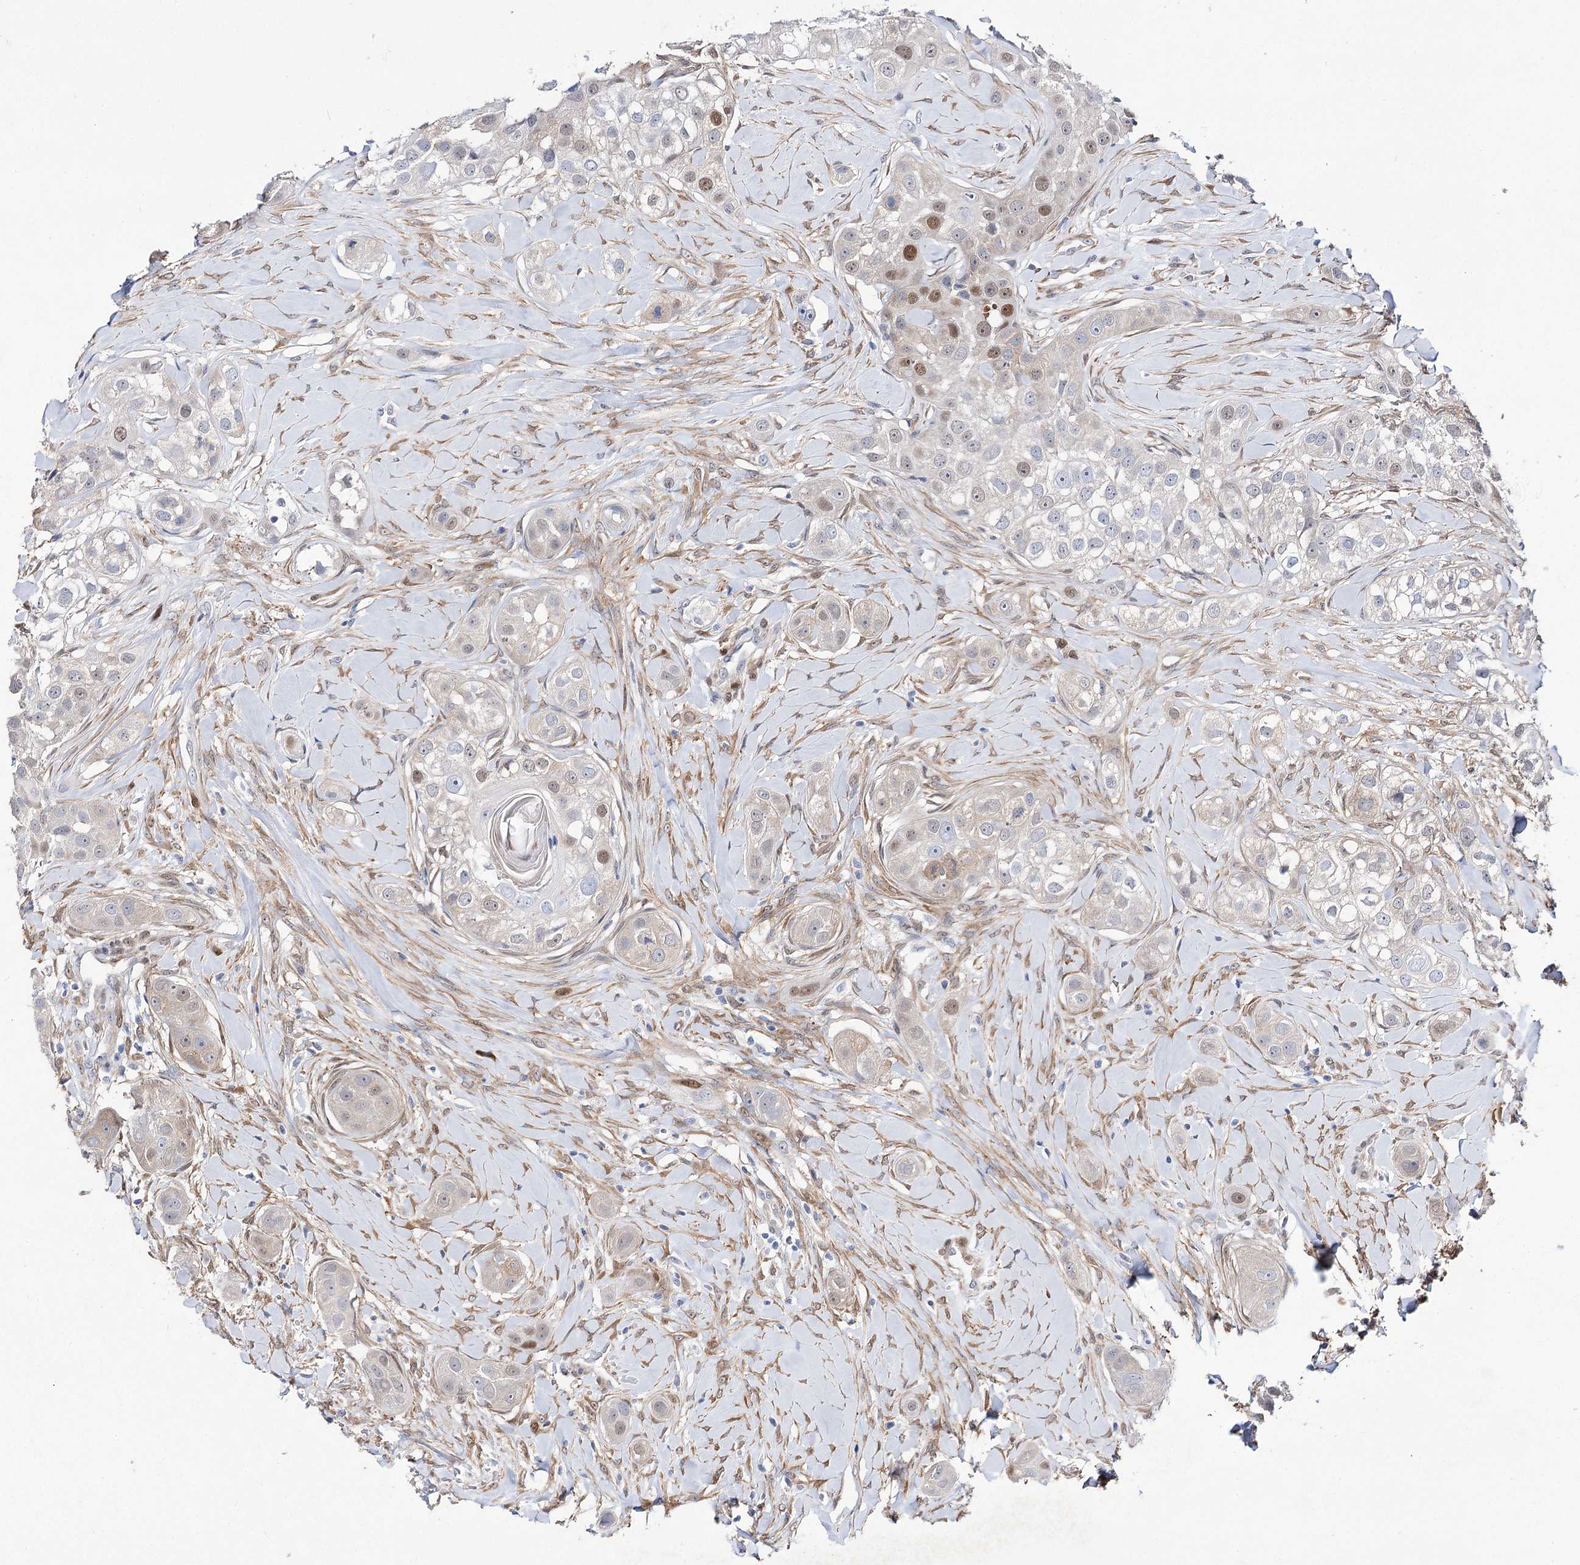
{"staining": {"intensity": "moderate", "quantity": "<25%", "location": "nuclear"}, "tissue": "head and neck cancer", "cell_type": "Tumor cells", "image_type": "cancer", "snomed": [{"axis": "morphology", "description": "Normal tissue, NOS"}, {"axis": "morphology", "description": "Squamous cell carcinoma, NOS"}, {"axis": "topography", "description": "Skeletal muscle"}, {"axis": "topography", "description": "Head-Neck"}], "caption": "IHC histopathology image of neoplastic tissue: head and neck cancer stained using immunohistochemistry shows low levels of moderate protein expression localized specifically in the nuclear of tumor cells, appearing as a nuclear brown color.", "gene": "UGDH", "patient": {"sex": "male", "age": 51}}